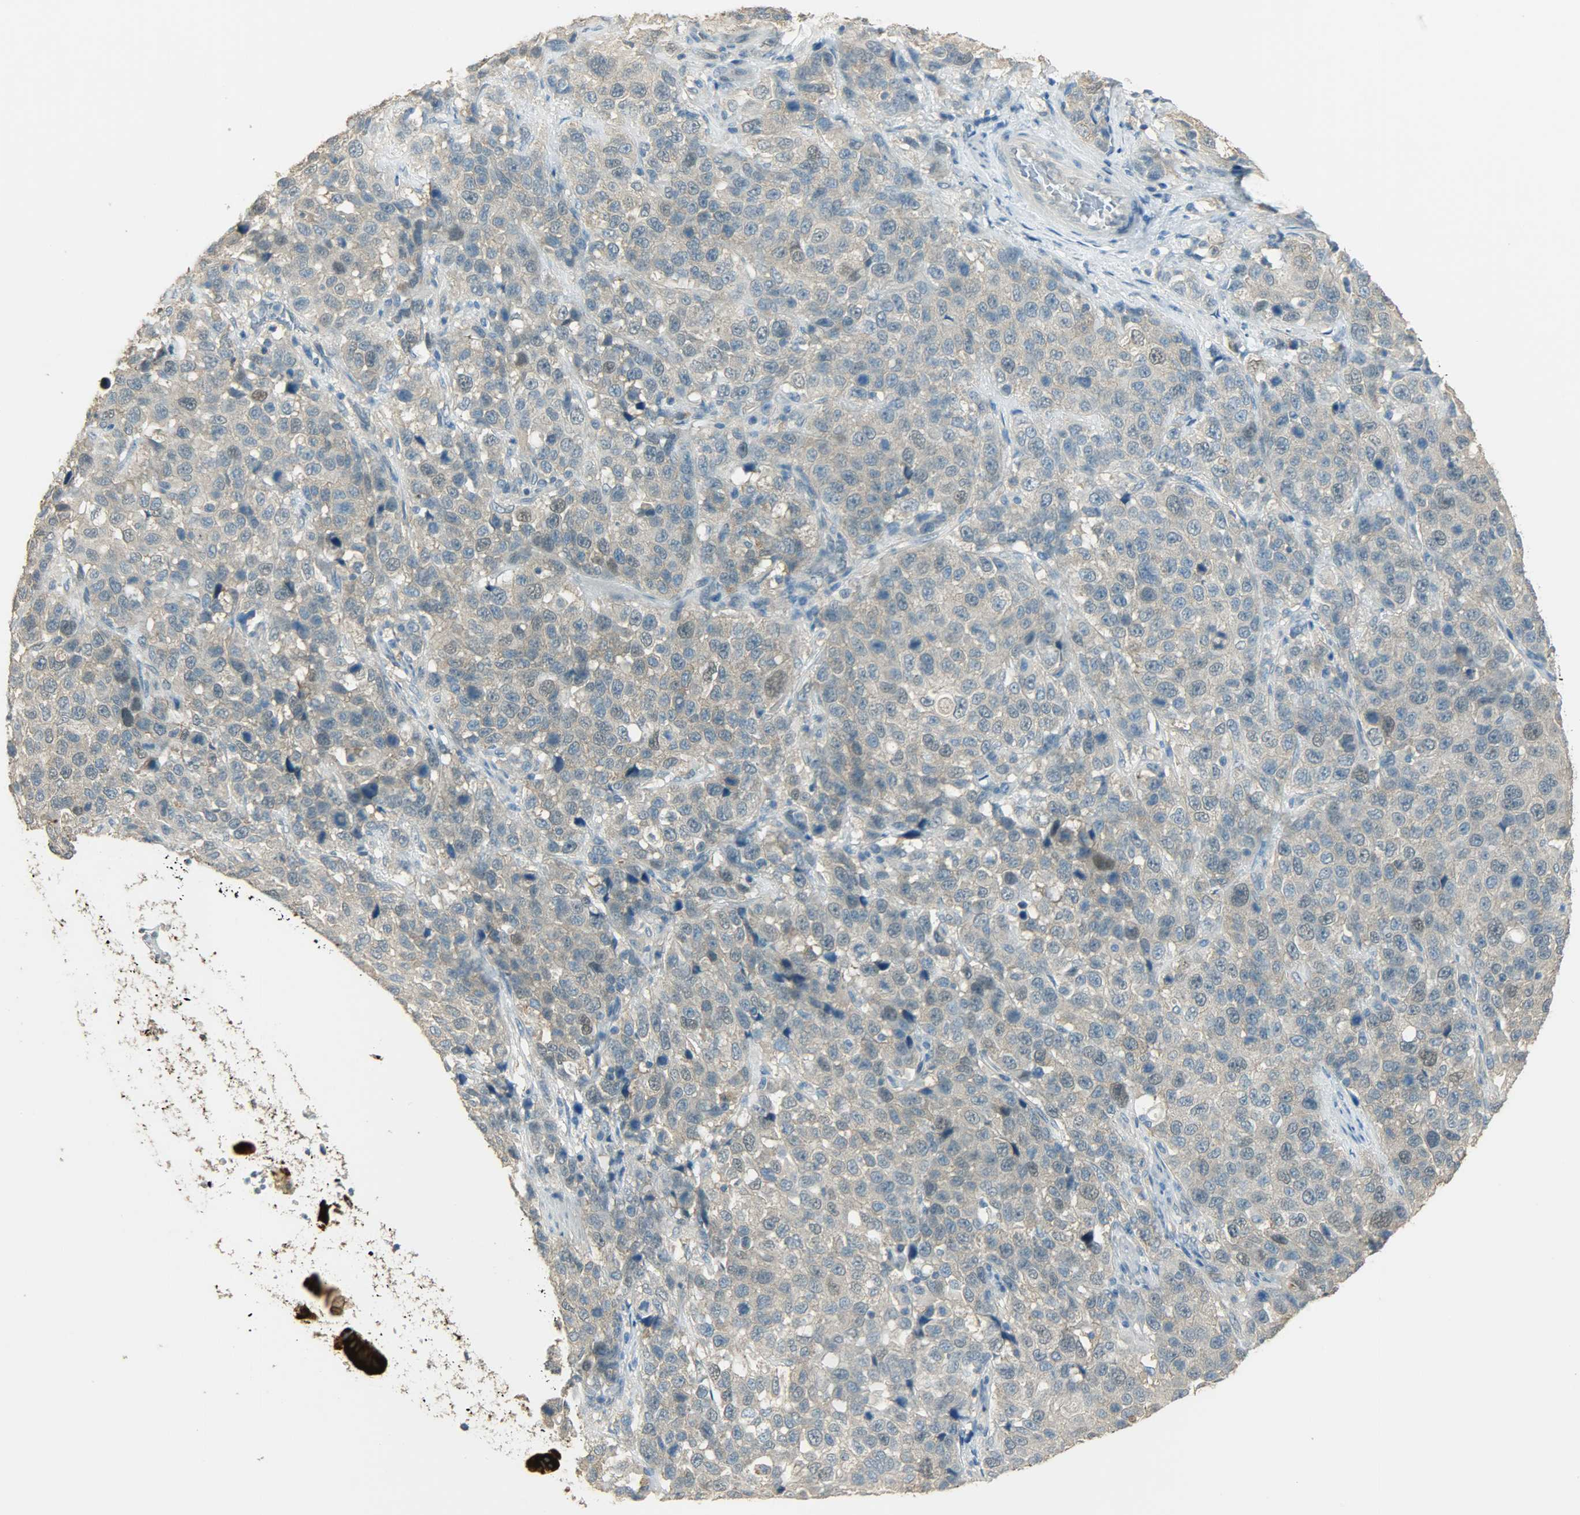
{"staining": {"intensity": "weak", "quantity": "<25%", "location": "nuclear"}, "tissue": "stomach cancer", "cell_type": "Tumor cells", "image_type": "cancer", "snomed": [{"axis": "morphology", "description": "Normal tissue, NOS"}, {"axis": "morphology", "description": "Adenocarcinoma, NOS"}, {"axis": "topography", "description": "Stomach"}], "caption": "A high-resolution micrograph shows immunohistochemistry (IHC) staining of stomach cancer (adenocarcinoma), which demonstrates no significant staining in tumor cells. (Stains: DAB IHC with hematoxylin counter stain, Microscopy: brightfield microscopy at high magnification).", "gene": "PRMT5", "patient": {"sex": "male", "age": 48}}